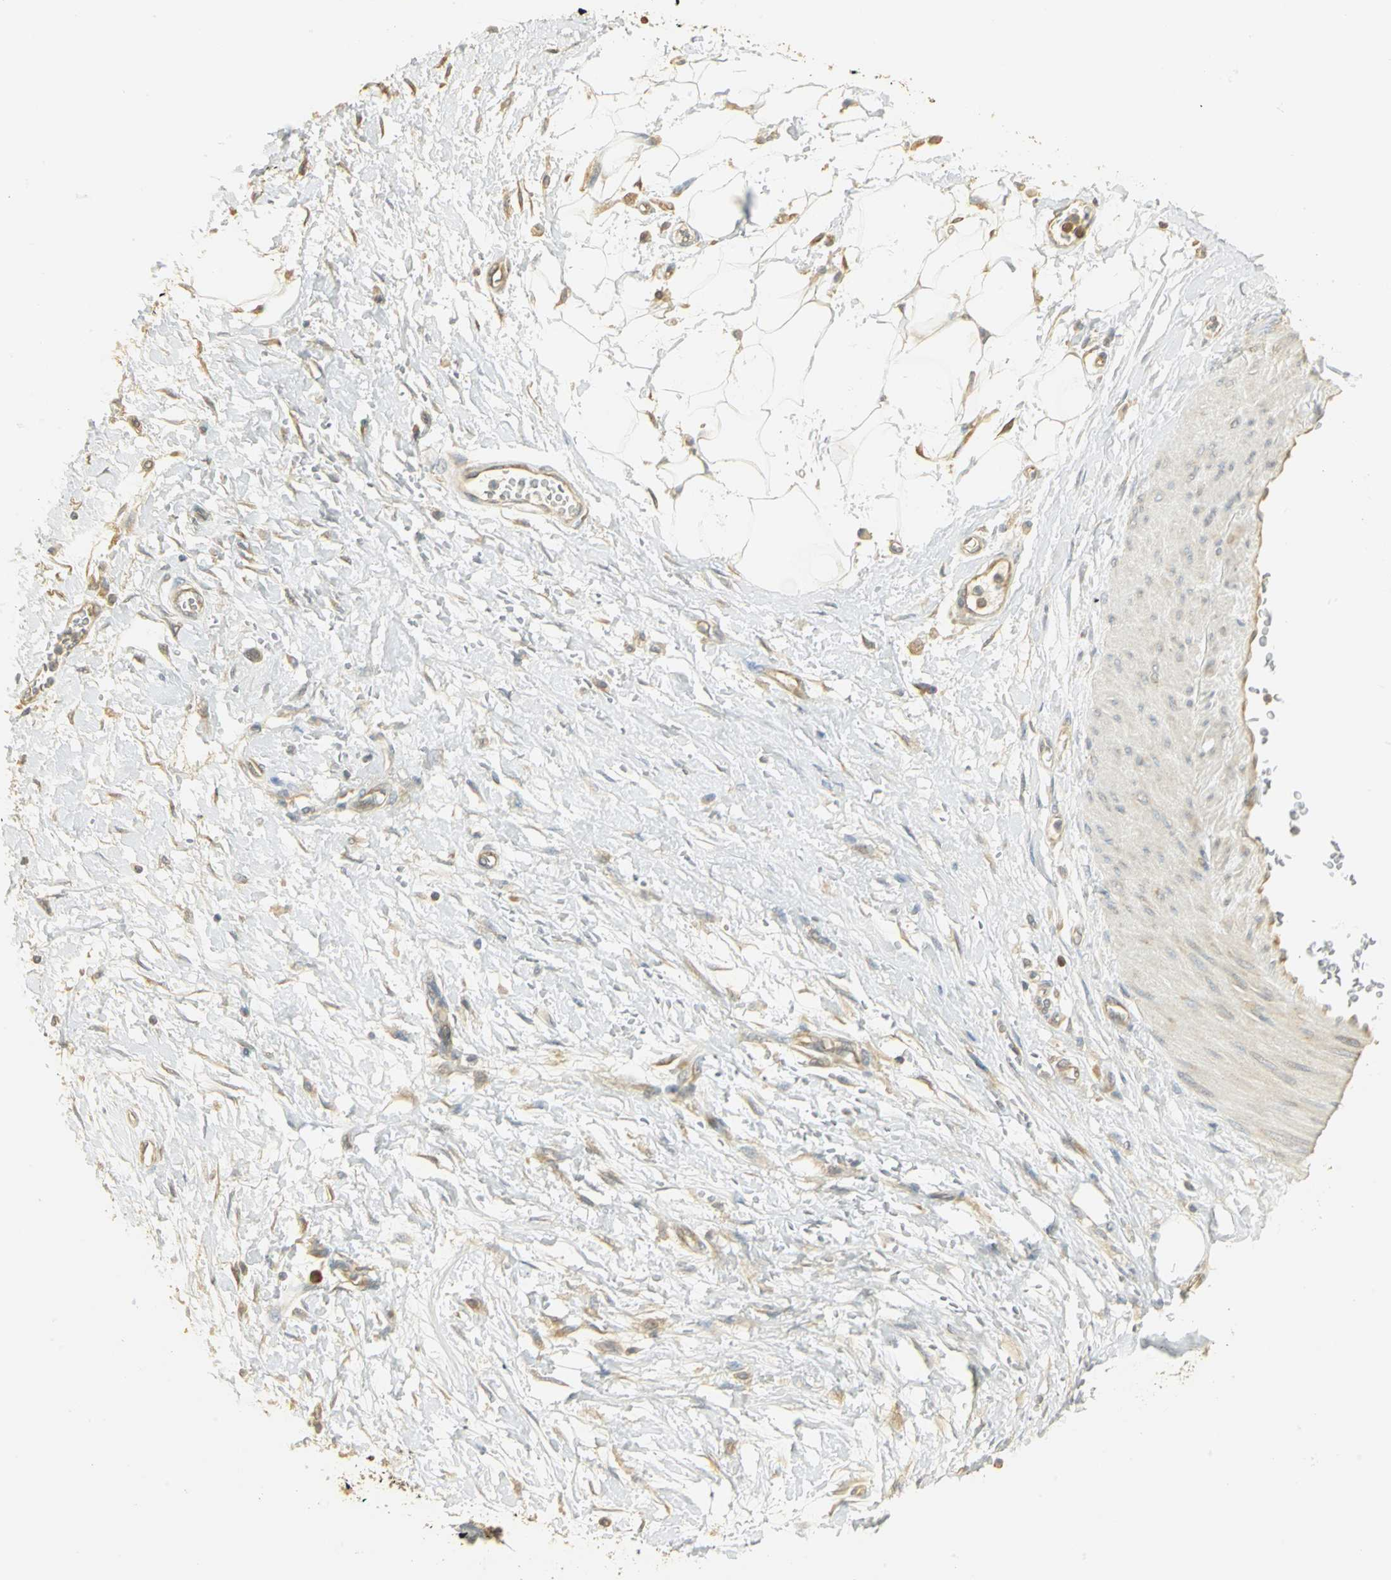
{"staining": {"intensity": "moderate", "quantity": ">75%", "location": "cytoplasmic/membranous"}, "tissue": "adipose tissue", "cell_type": "Adipocytes", "image_type": "normal", "snomed": [{"axis": "morphology", "description": "Normal tissue, NOS"}, {"axis": "morphology", "description": "Urothelial carcinoma, High grade"}, {"axis": "topography", "description": "Vascular tissue"}, {"axis": "topography", "description": "Urinary bladder"}], "caption": "Immunohistochemical staining of normal human adipose tissue displays >75% levels of moderate cytoplasmic/membranous protein positivity in approximately >75% of adipocytes. (Stains: DAB in brown, nuclei in blue, Microscopy: brightfield microscopy at high magnification).", "gene": "RARS1", "patient": {"sex": "female", "age": 56}}